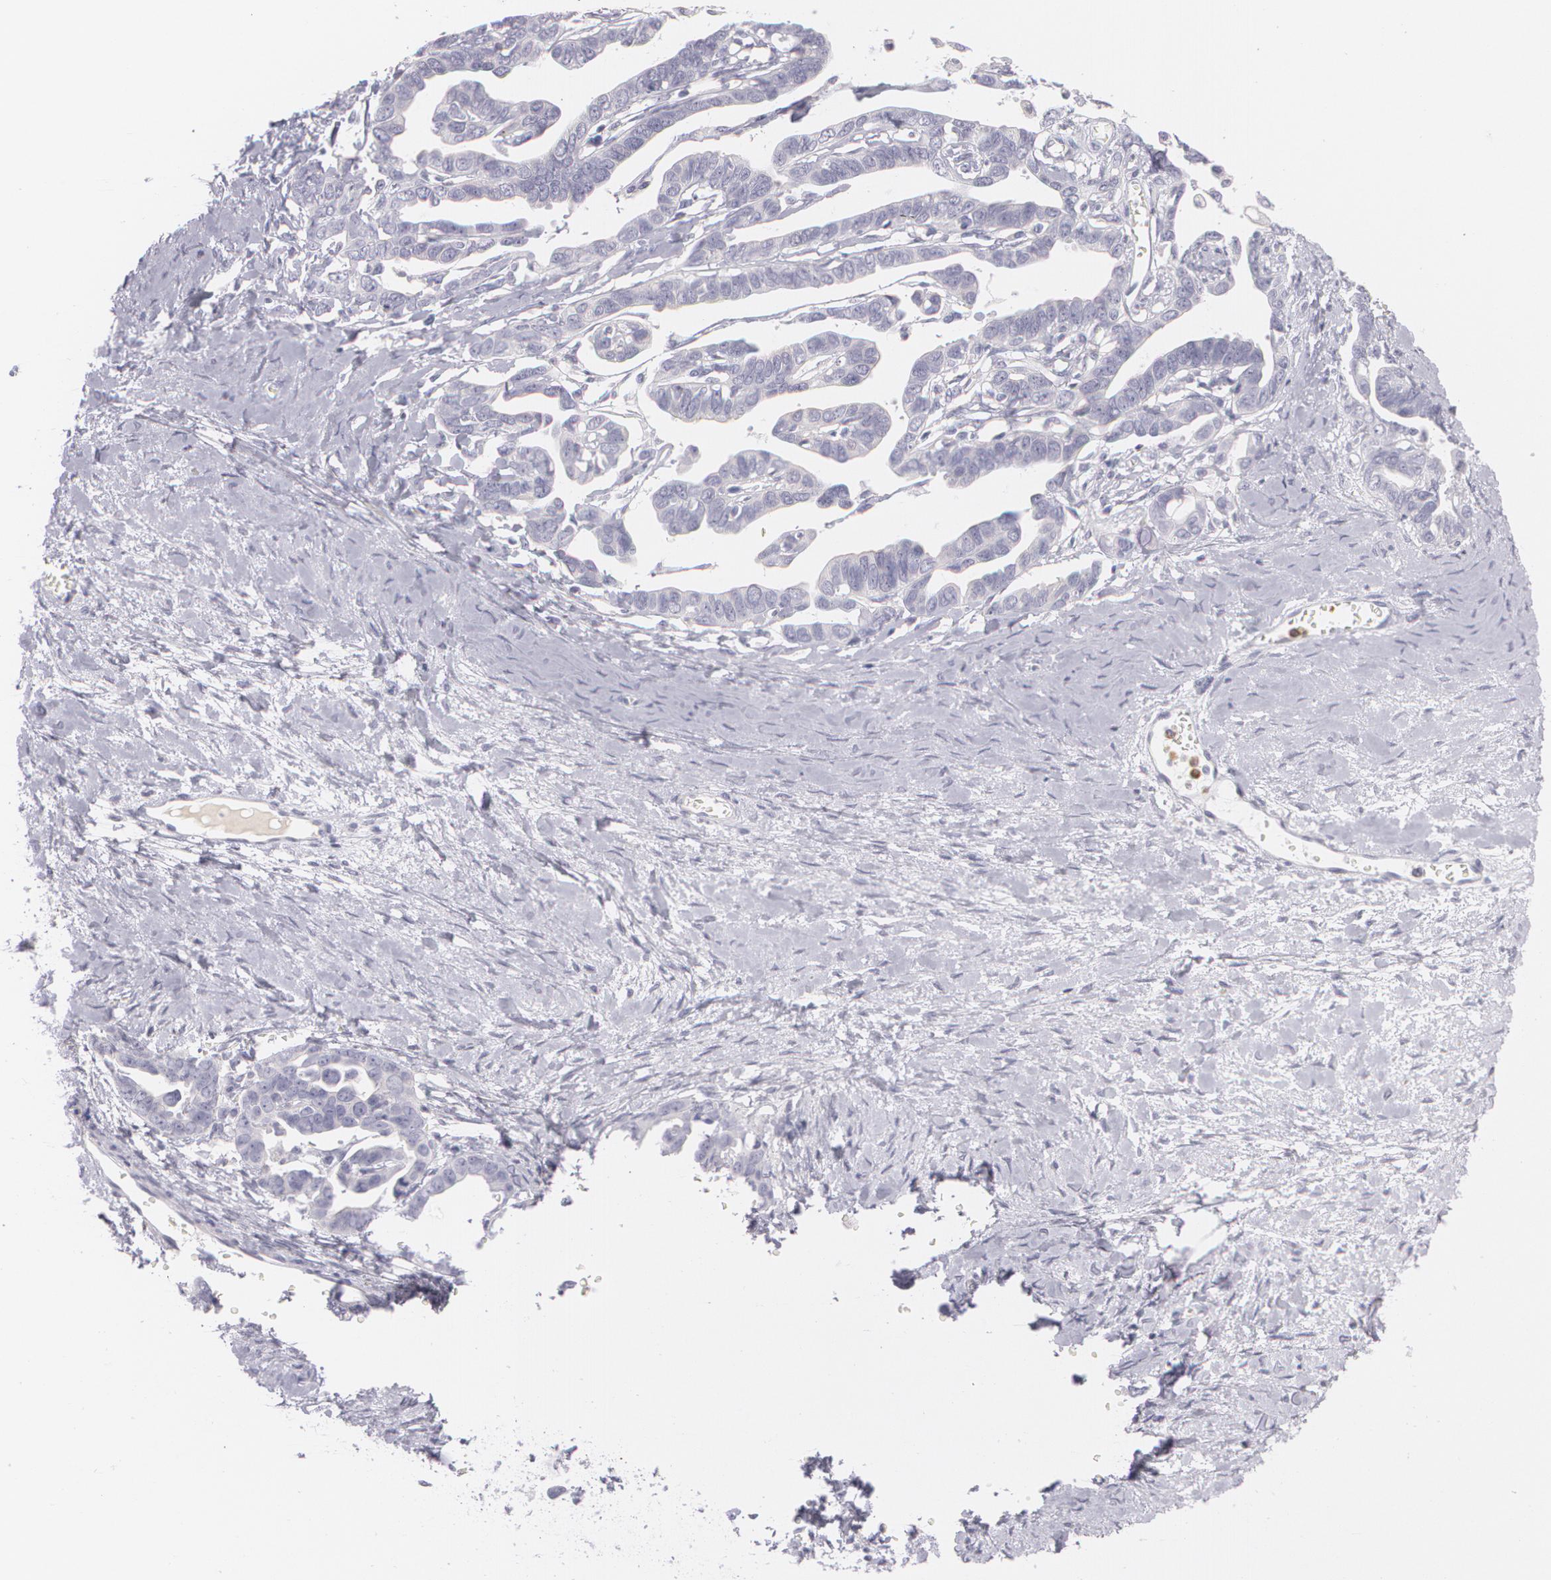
{"staining": {"intensity": "negative", "quantity": "none", "location": "none"}, "tissue": "ovarian cancer", "cell_type": "Tumor cells", "image_type": "cancer", "snomed": [{"axis": "morphology", "description": "Cystadenocarcinoma, serous, NOS"}, {"axis": "topography", "description": "Ovary"}], "caption": "Immunohistochemical staining of human ovarian serous cystadenocarcinoma displays no significant positivity in tumor cells. The staining was performed using DAB to visualize the protein expression in brown, while the nuclei were stained in blue with hematoxylin (Magnification: 20x).", "gene": "FAM181A", "patient": {"sex": "female", "age": 69}}